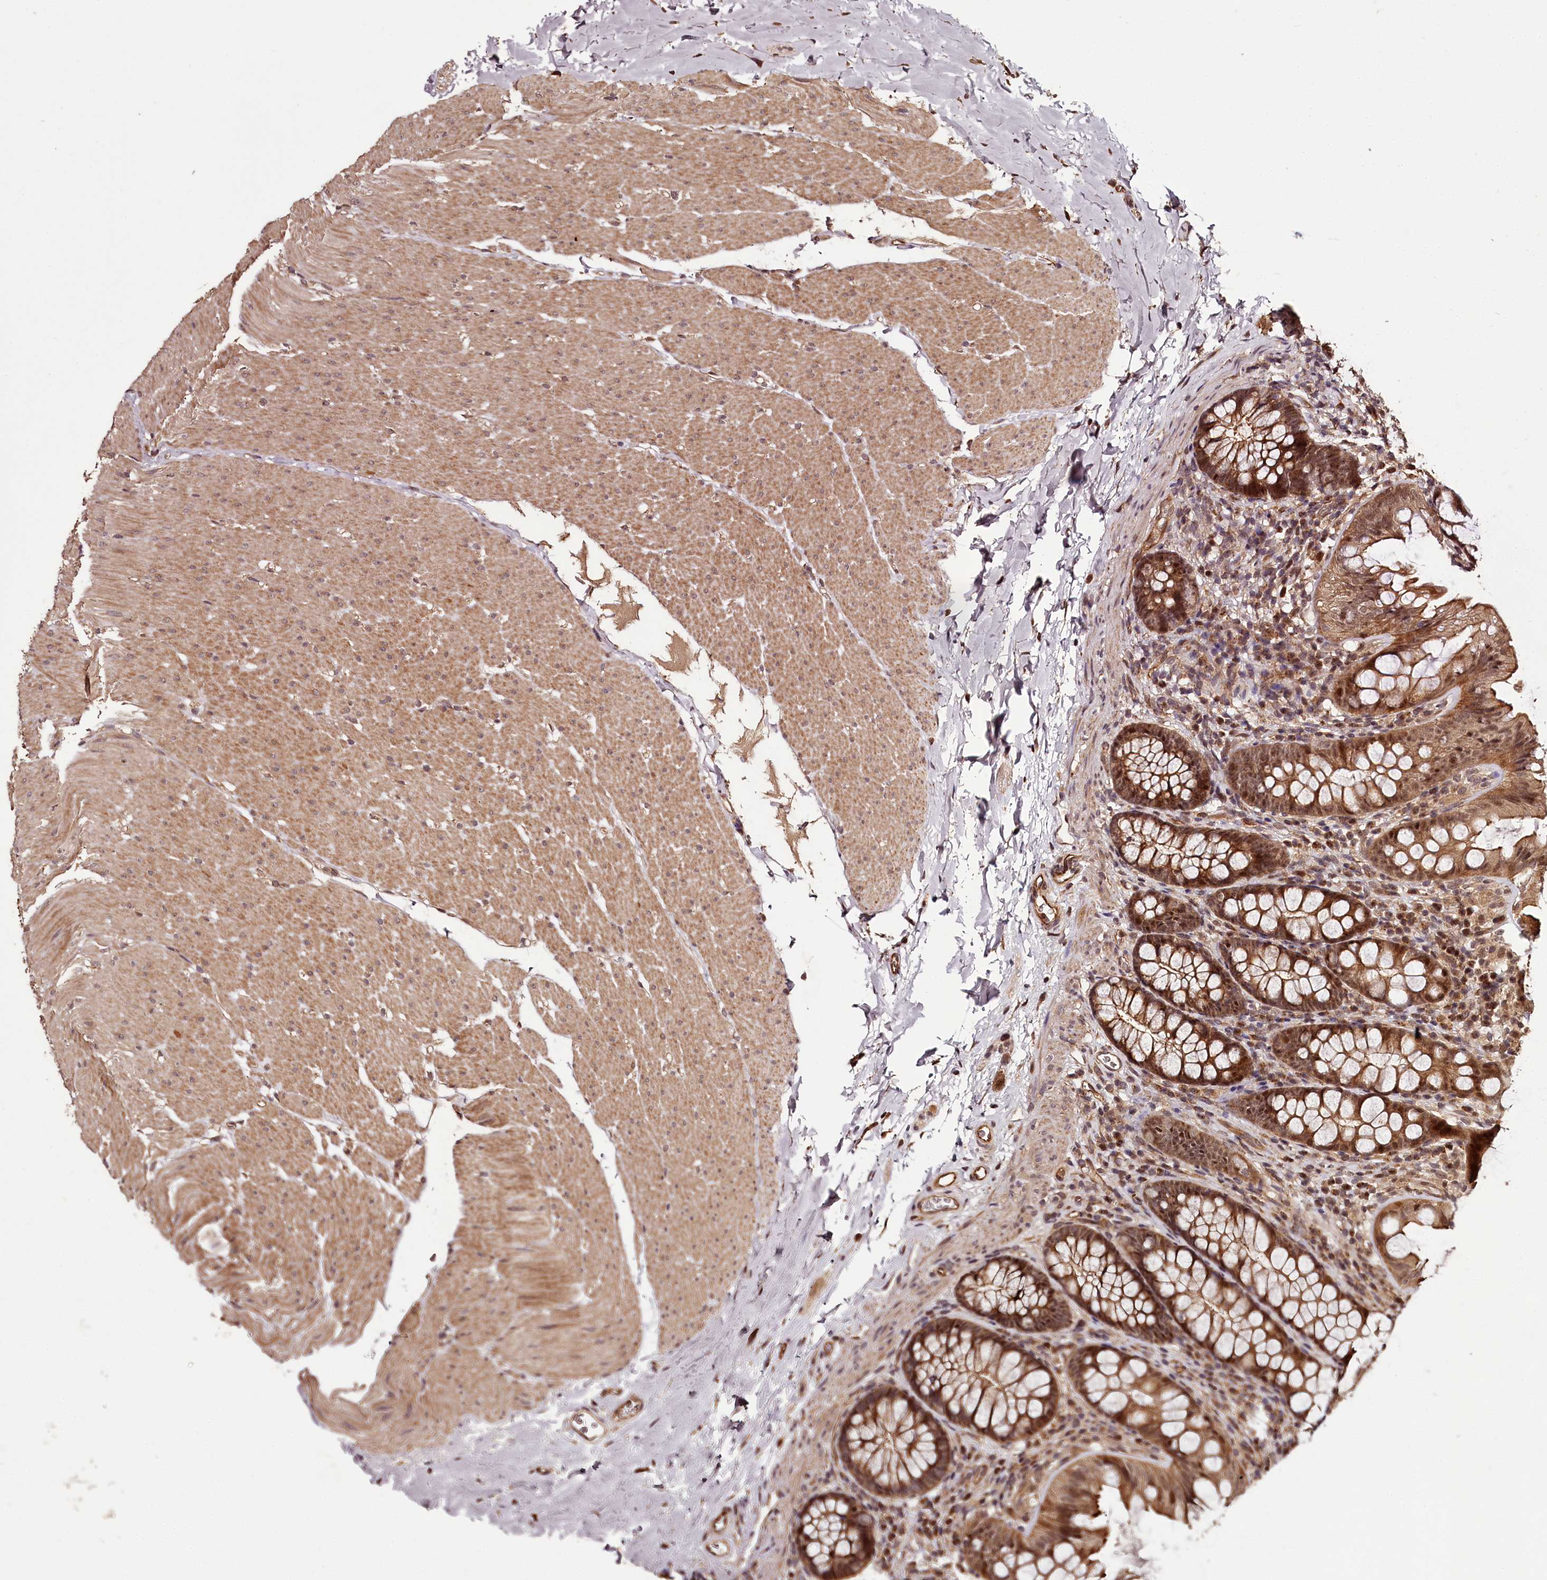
{"staining": {"intensity": "strong", "quantity": ">75%", "location": "cytoplasmic/membranous,nuclear"}, "tissue": "colon", "cell_type": "Endothelial cells", "image_type": "normal", "snomed": [{"axis": "morphology", "description": "Normal tissue, NOS"}, {"axis": "topography", "description": "Colon"}], "caption": "DAB immunohistochemical staining of normal colon reveals strong cytoplasmic/membranous,nuclear protein expression in approximately >75% of endothelial cells.", "gene": "MAML3", "patient": {"sex": "female", "age": 62}}